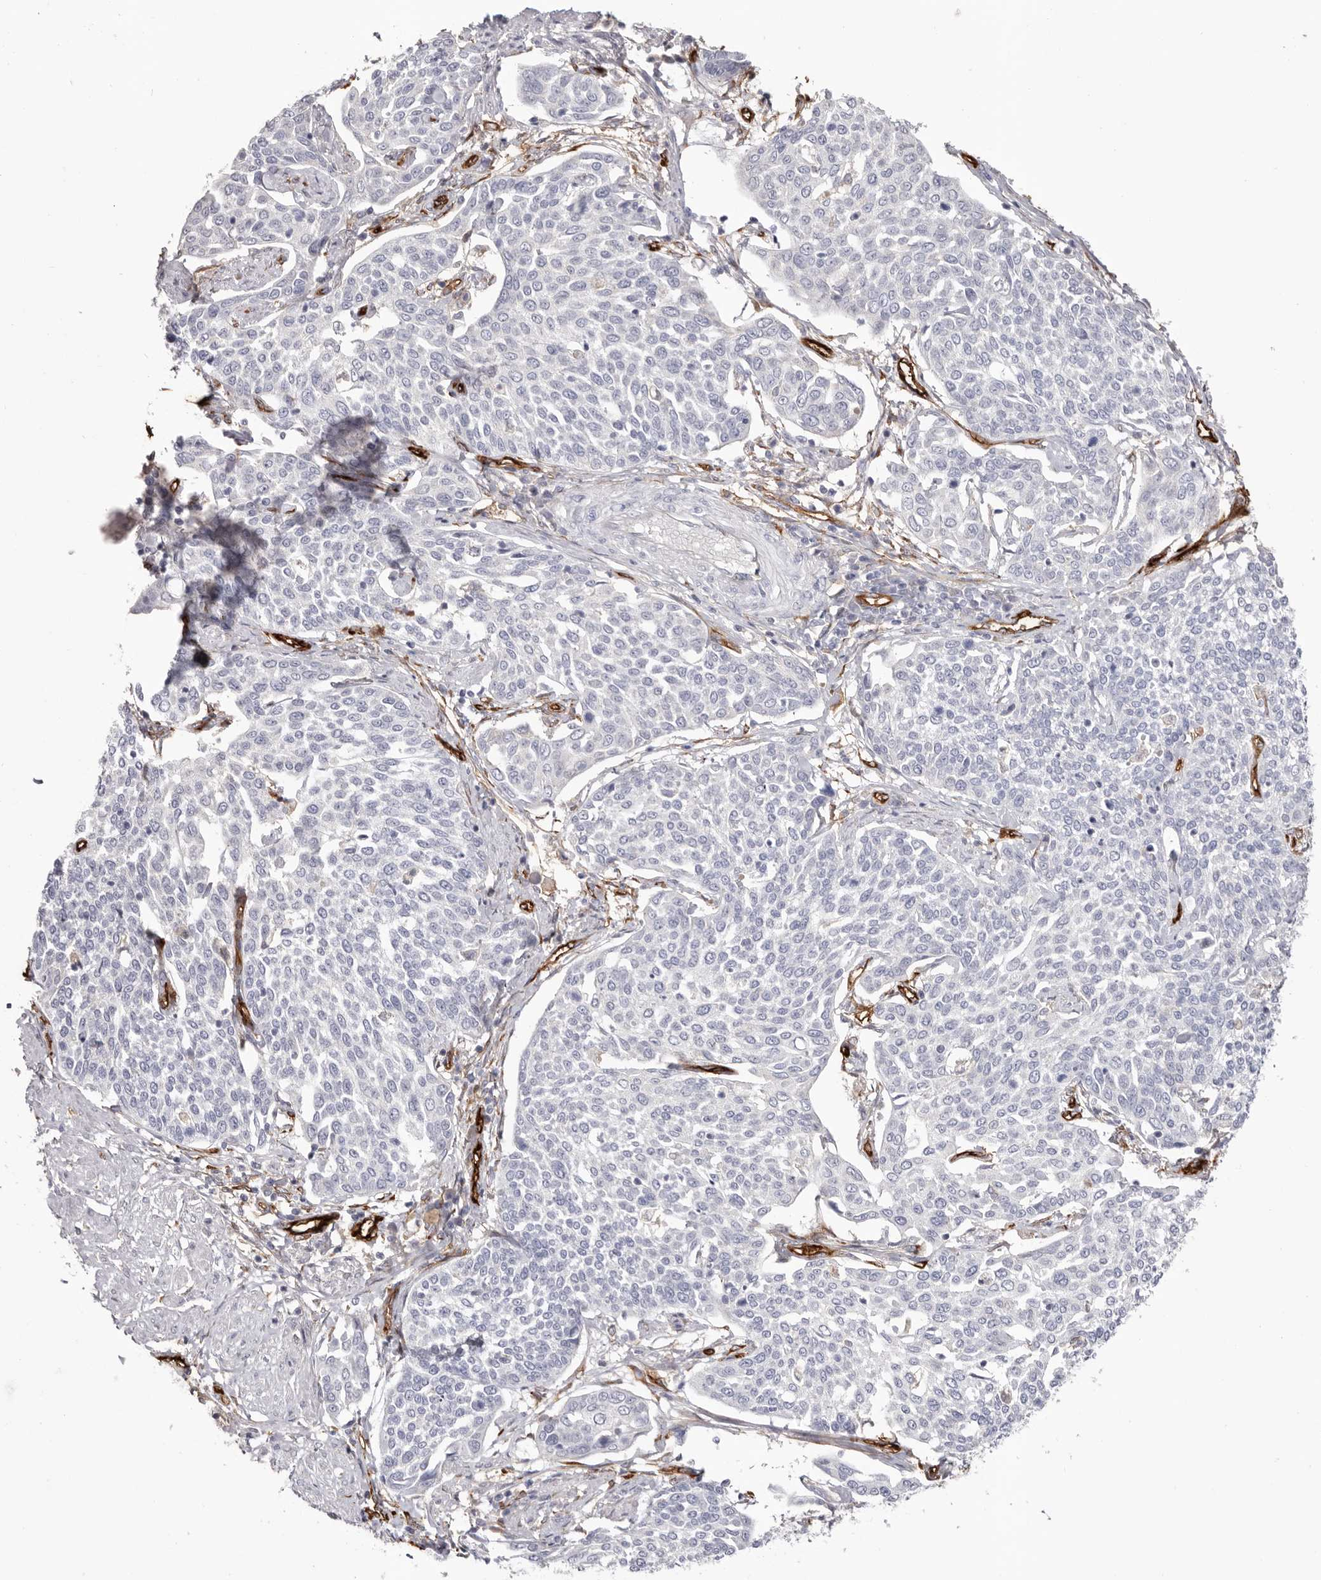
{"staining": {"intensity": "negative", "quantity": "none", "location": "none"}, "tissue": "cervical cancer", "cell_type": "Tumor cells", "image_type": "cancer", "snomed": [{"axis": "morphology", "description": "Squamous cell carcinoma, NOS"}, {"axis": "topography", "description": "Cervix"}], "caption": "Image shows no protein staining in tumor cells of cervical cancer tissue.", "gene": "LRRC66", "patient": {"sex": "female", "age": 34}}